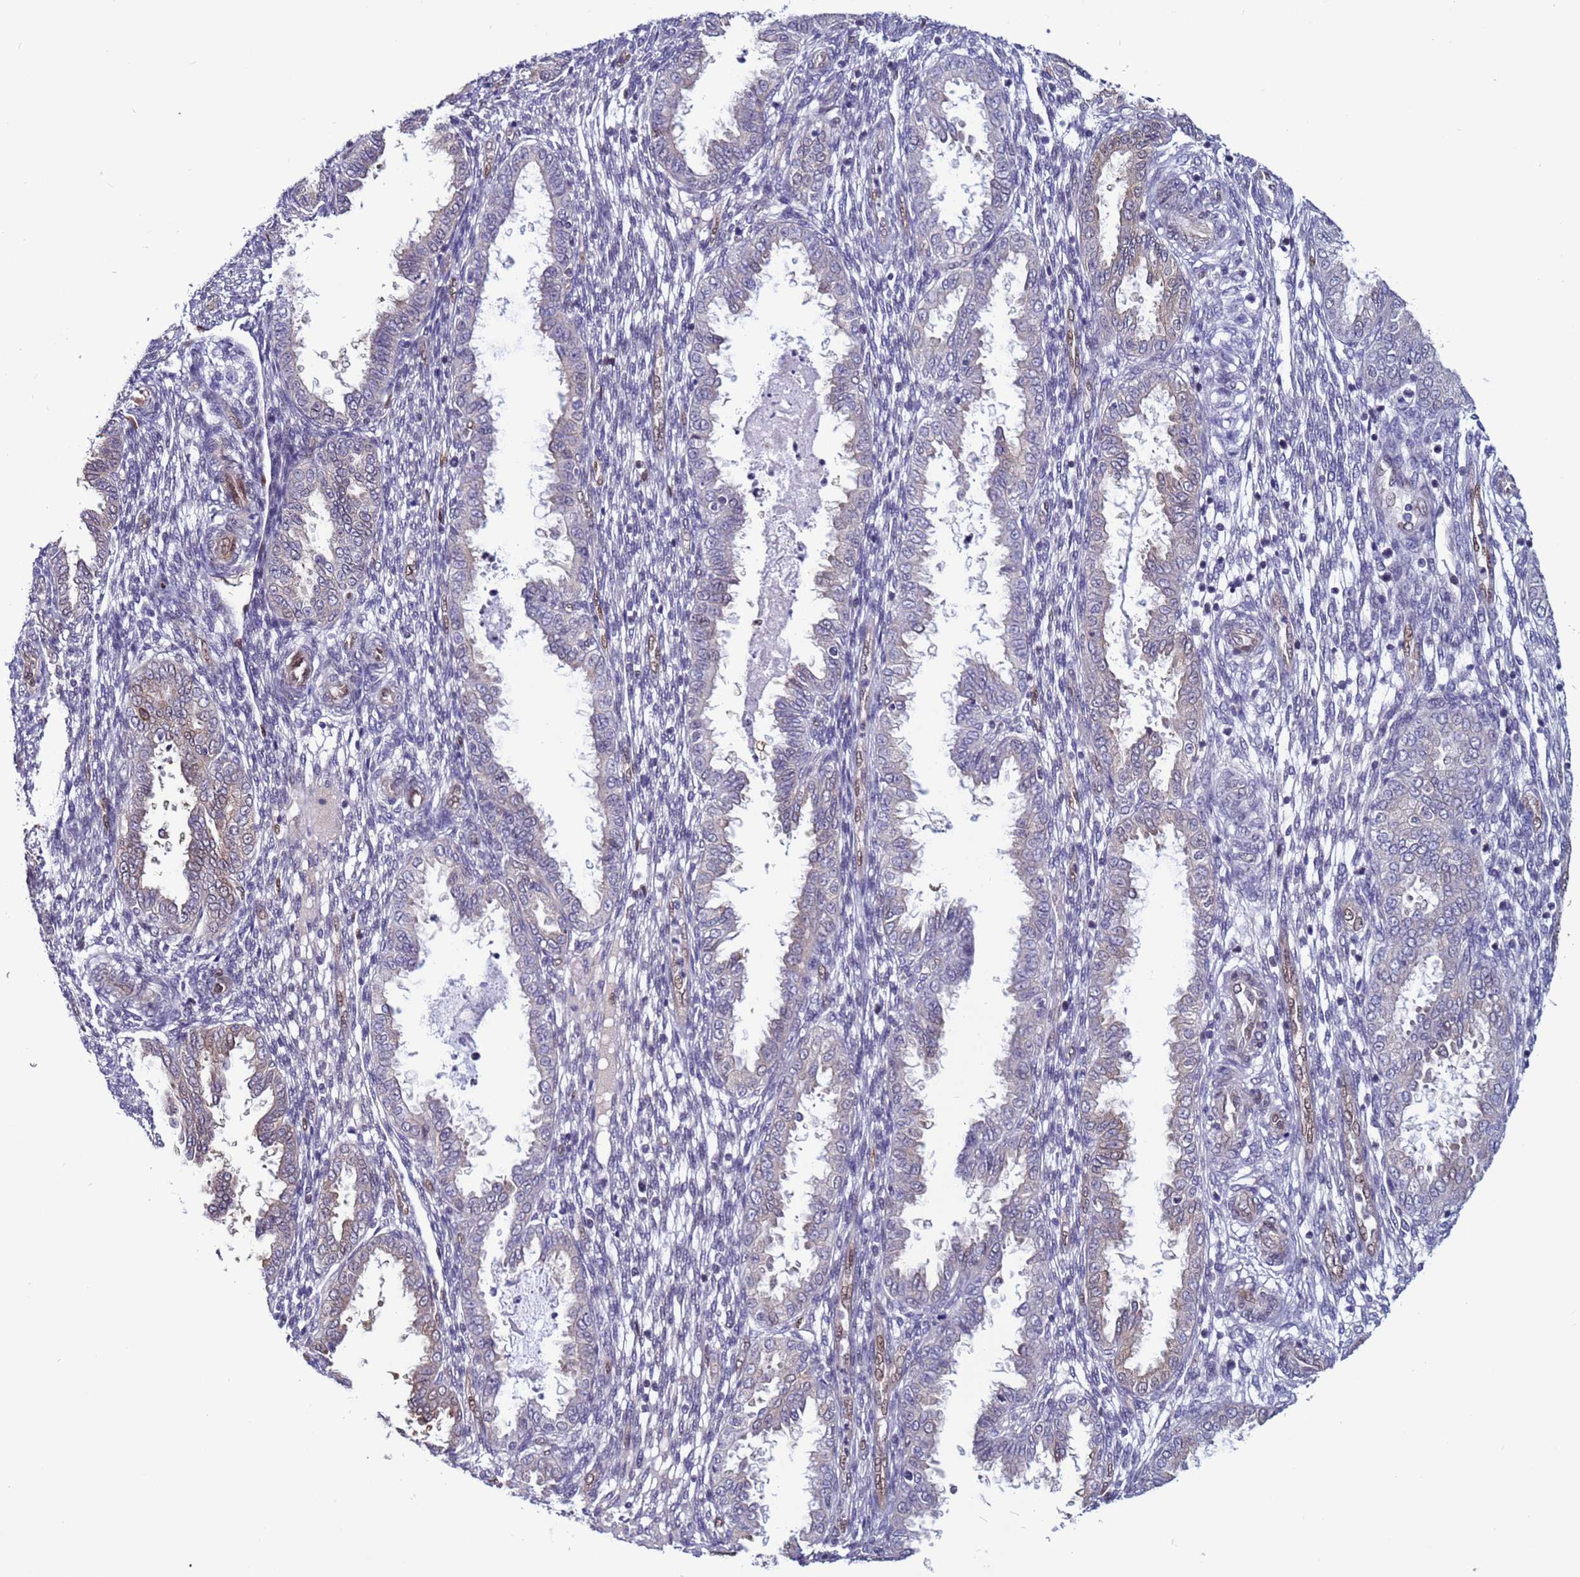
{"staining": {"intensity": "negative", "quantity": "none", "location": "none"}, "tissue": "endometrium", "cell_type": "Cells in endometrial stroma", "image_type": "normal", "snomed": [{"axis": "morphology", "description": "Normal tissue, NOS"}, {"axis": "topography", "description": "Endometrium"}], "caption": "Immunohistochemistry of benign human endometrium demonstrates no expression in cells in endometrial stroma.", "gene": "TRIM37", "patient": {"sex": "female", "age": 33}}